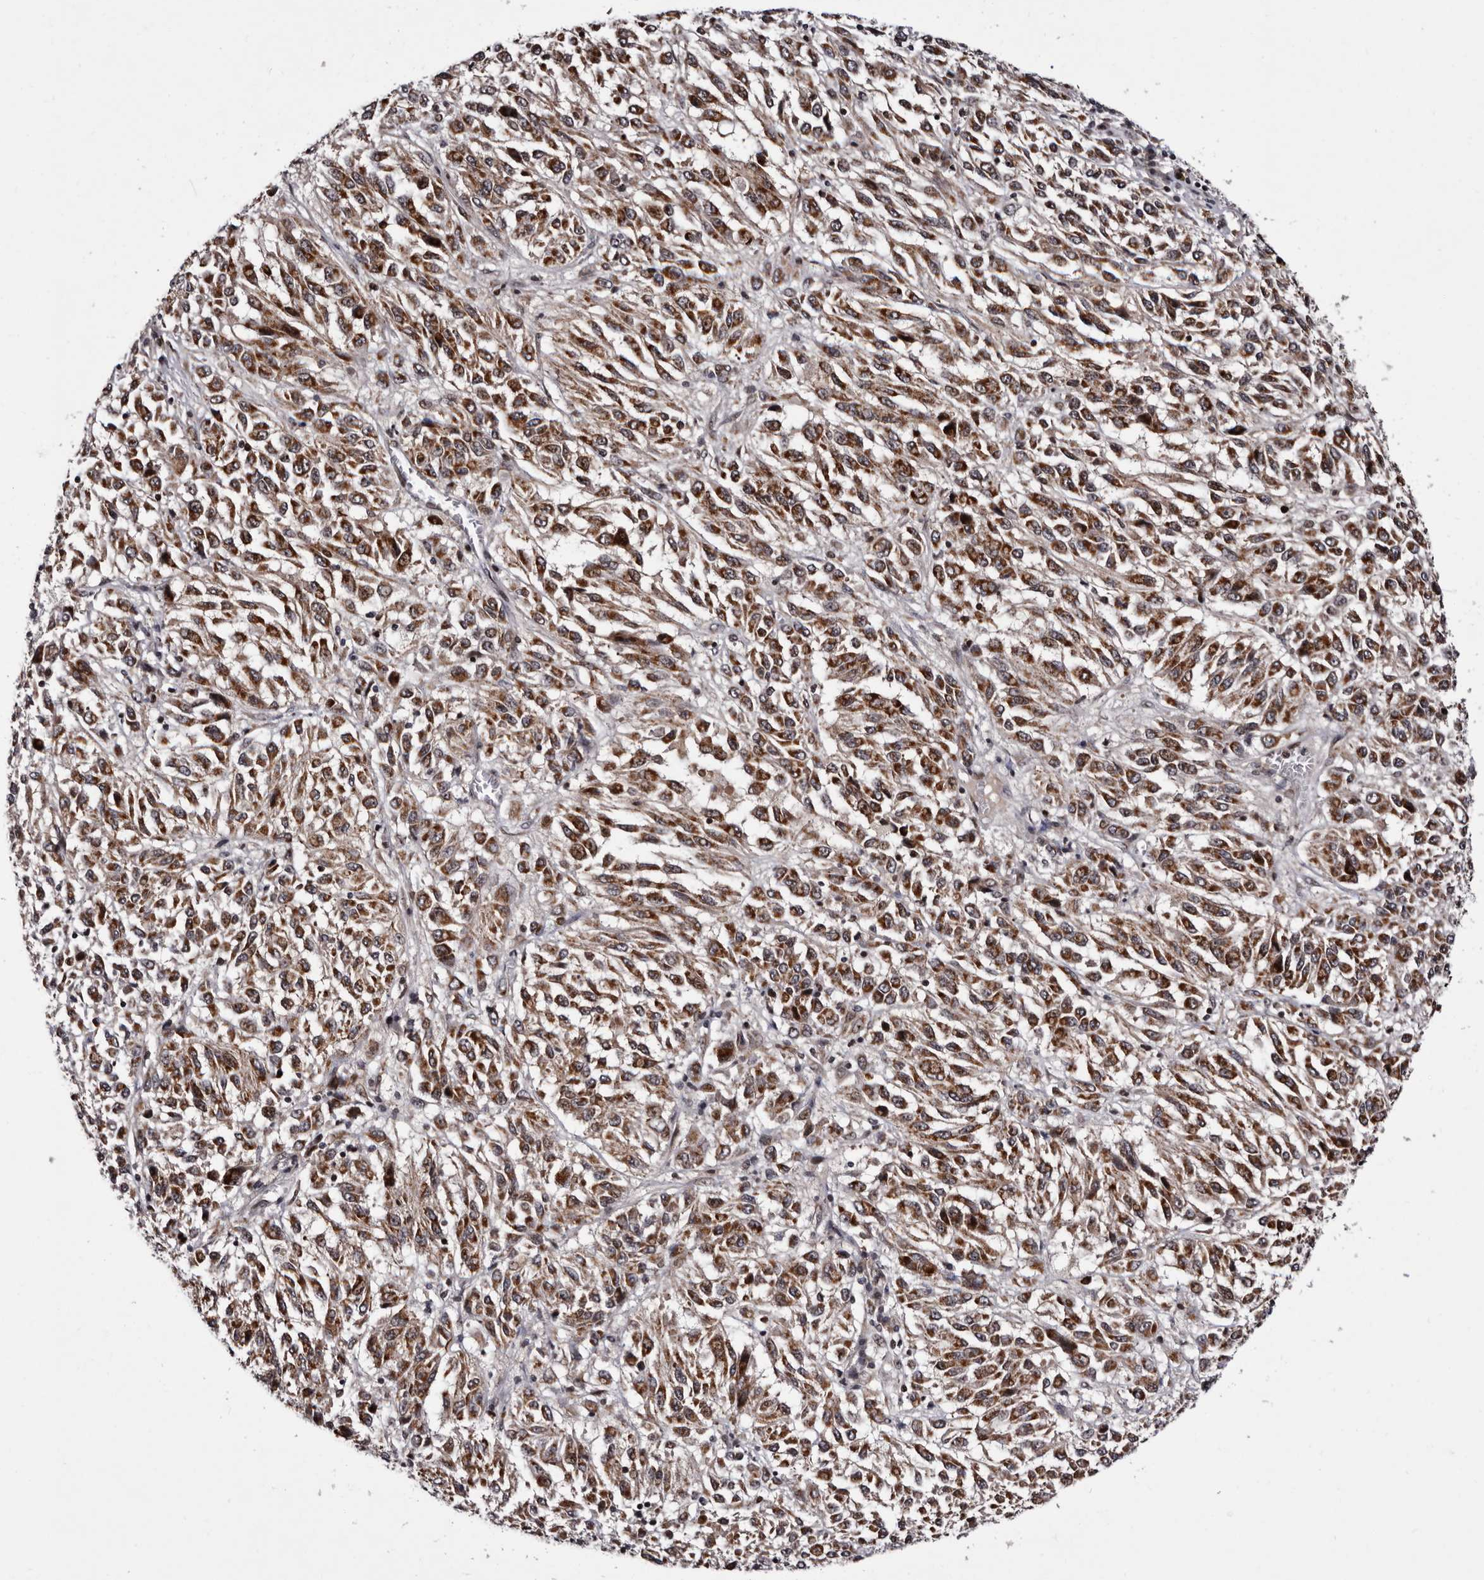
{"staining": {"intensity": "moderate", "quantity": ">75%", "location": "cytoplasmic/membranous"}, "tissue": "melanoma", "cell_type": "Tumor cells", "image_type": "cancer", "snomed": [{"axis": "morphology", "description": "Malignant melanoma, Metastatic site"}, {"axis": "topography", "description": "Lung"}], "caption": "Protein expression analysis of melanoma displays moderate cytoplasmic/membranous staining in approximately >75% of tumor cells. (Stains: DAB in brown, nuclei in blue, Microscopy: brightfield microscopy at high magnification).", "gene": "TNKS", "patient": {"sex": "male", "age": 64}}